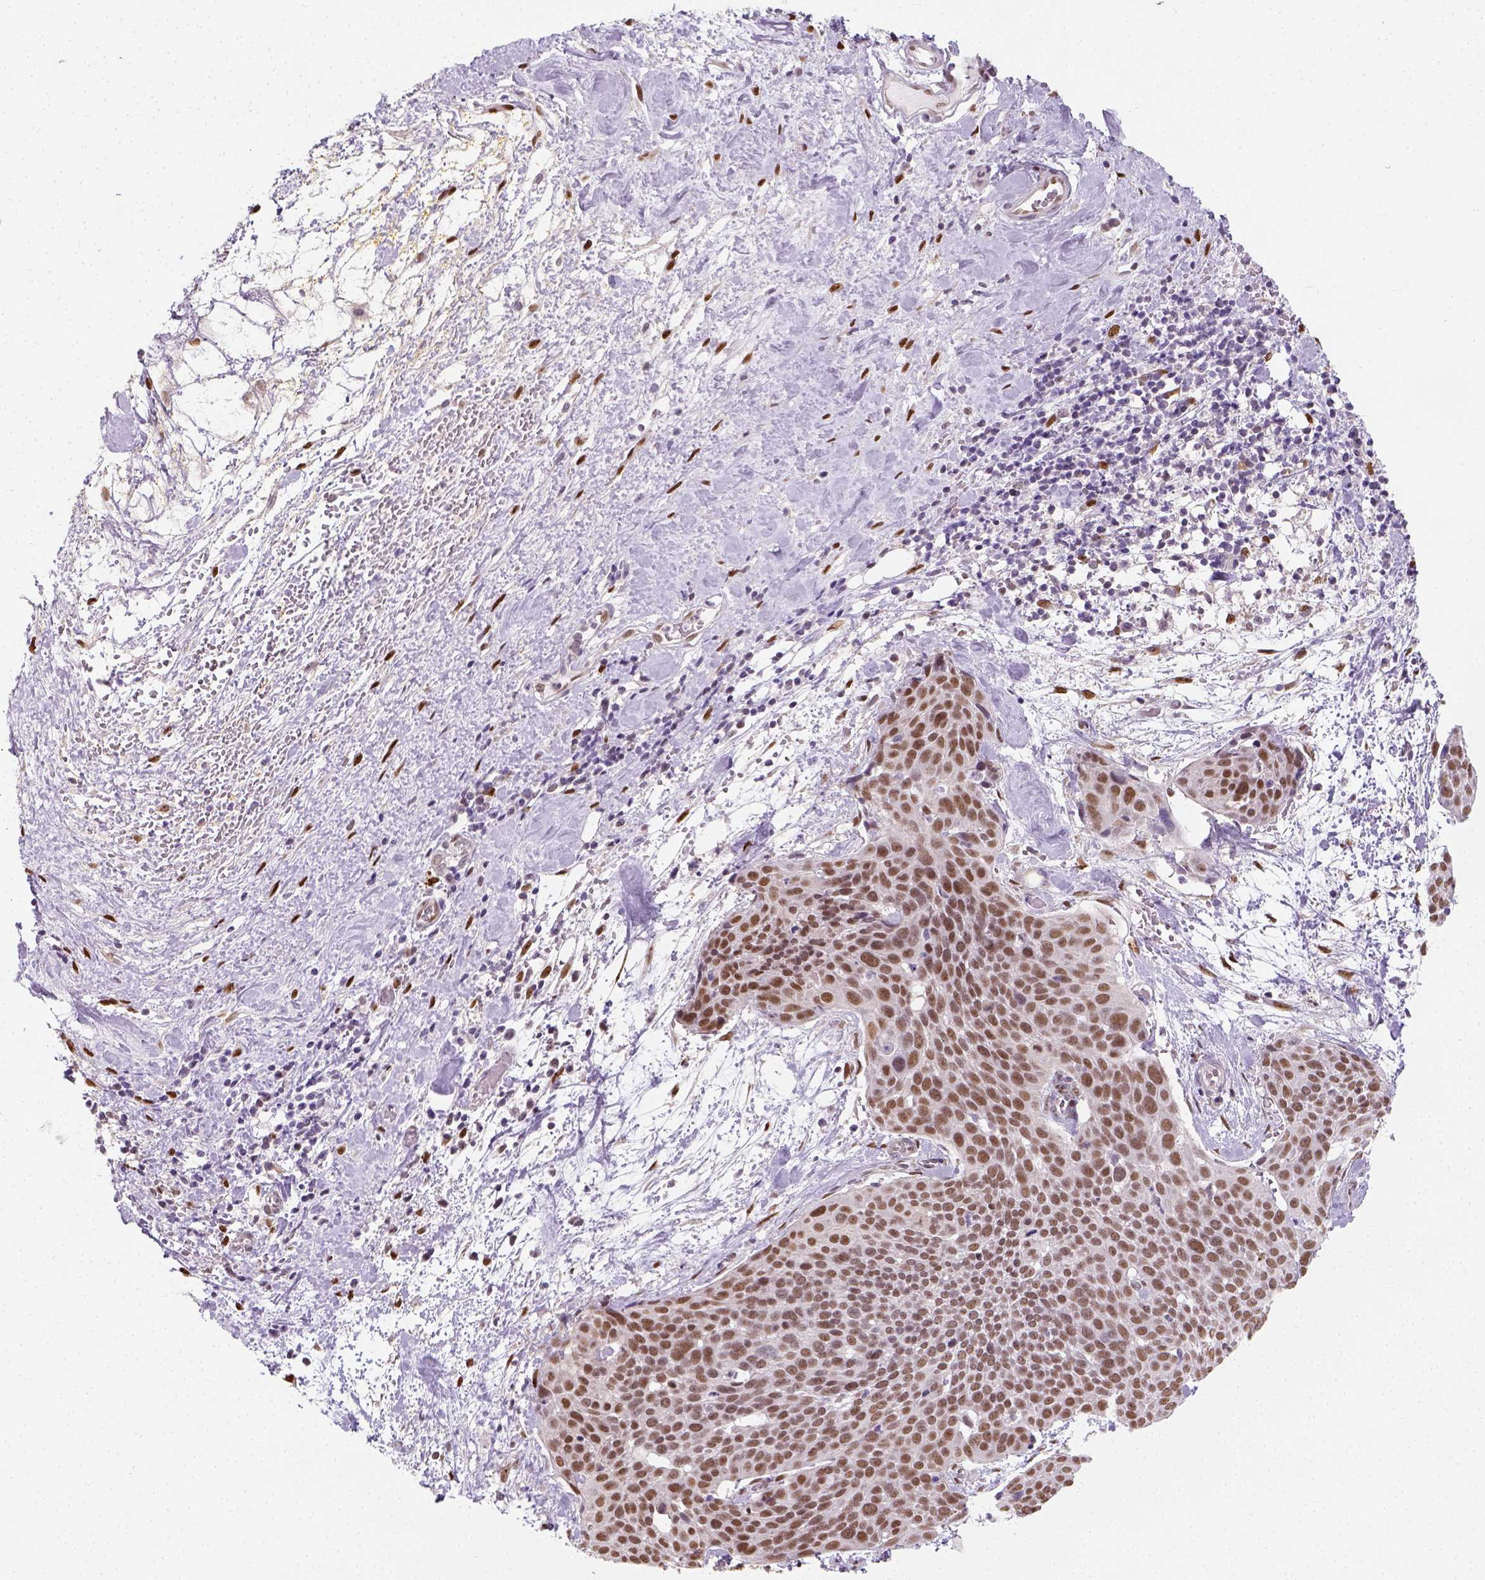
{"staining": {"intensity": "moderate", "quantity": ">75%", "location": "nuclear"}, "tissue": "cervical cancer", "cell_type": "Tumor cells", "image_type": "cancer", "snomed": [{"axis": "morphology", "description": "Squamous cell carcinoma, NOS"}, {"axis": "topography", "description": "Cervix"}], "caption": "Cervical cancer stained with immunohistochemistry (IHC) shows moderate nuclear positivity in approximately >75% of tumor cells. The staining was performed using DAB (3,3'-diaminobenzidine) to visualize the protein expression in brown, while the nuclei were stained in blue with hematoxylin (Magnification: 20x).", "gene": "C1orf112", "patient": {"sex": "female", "age": 39}}